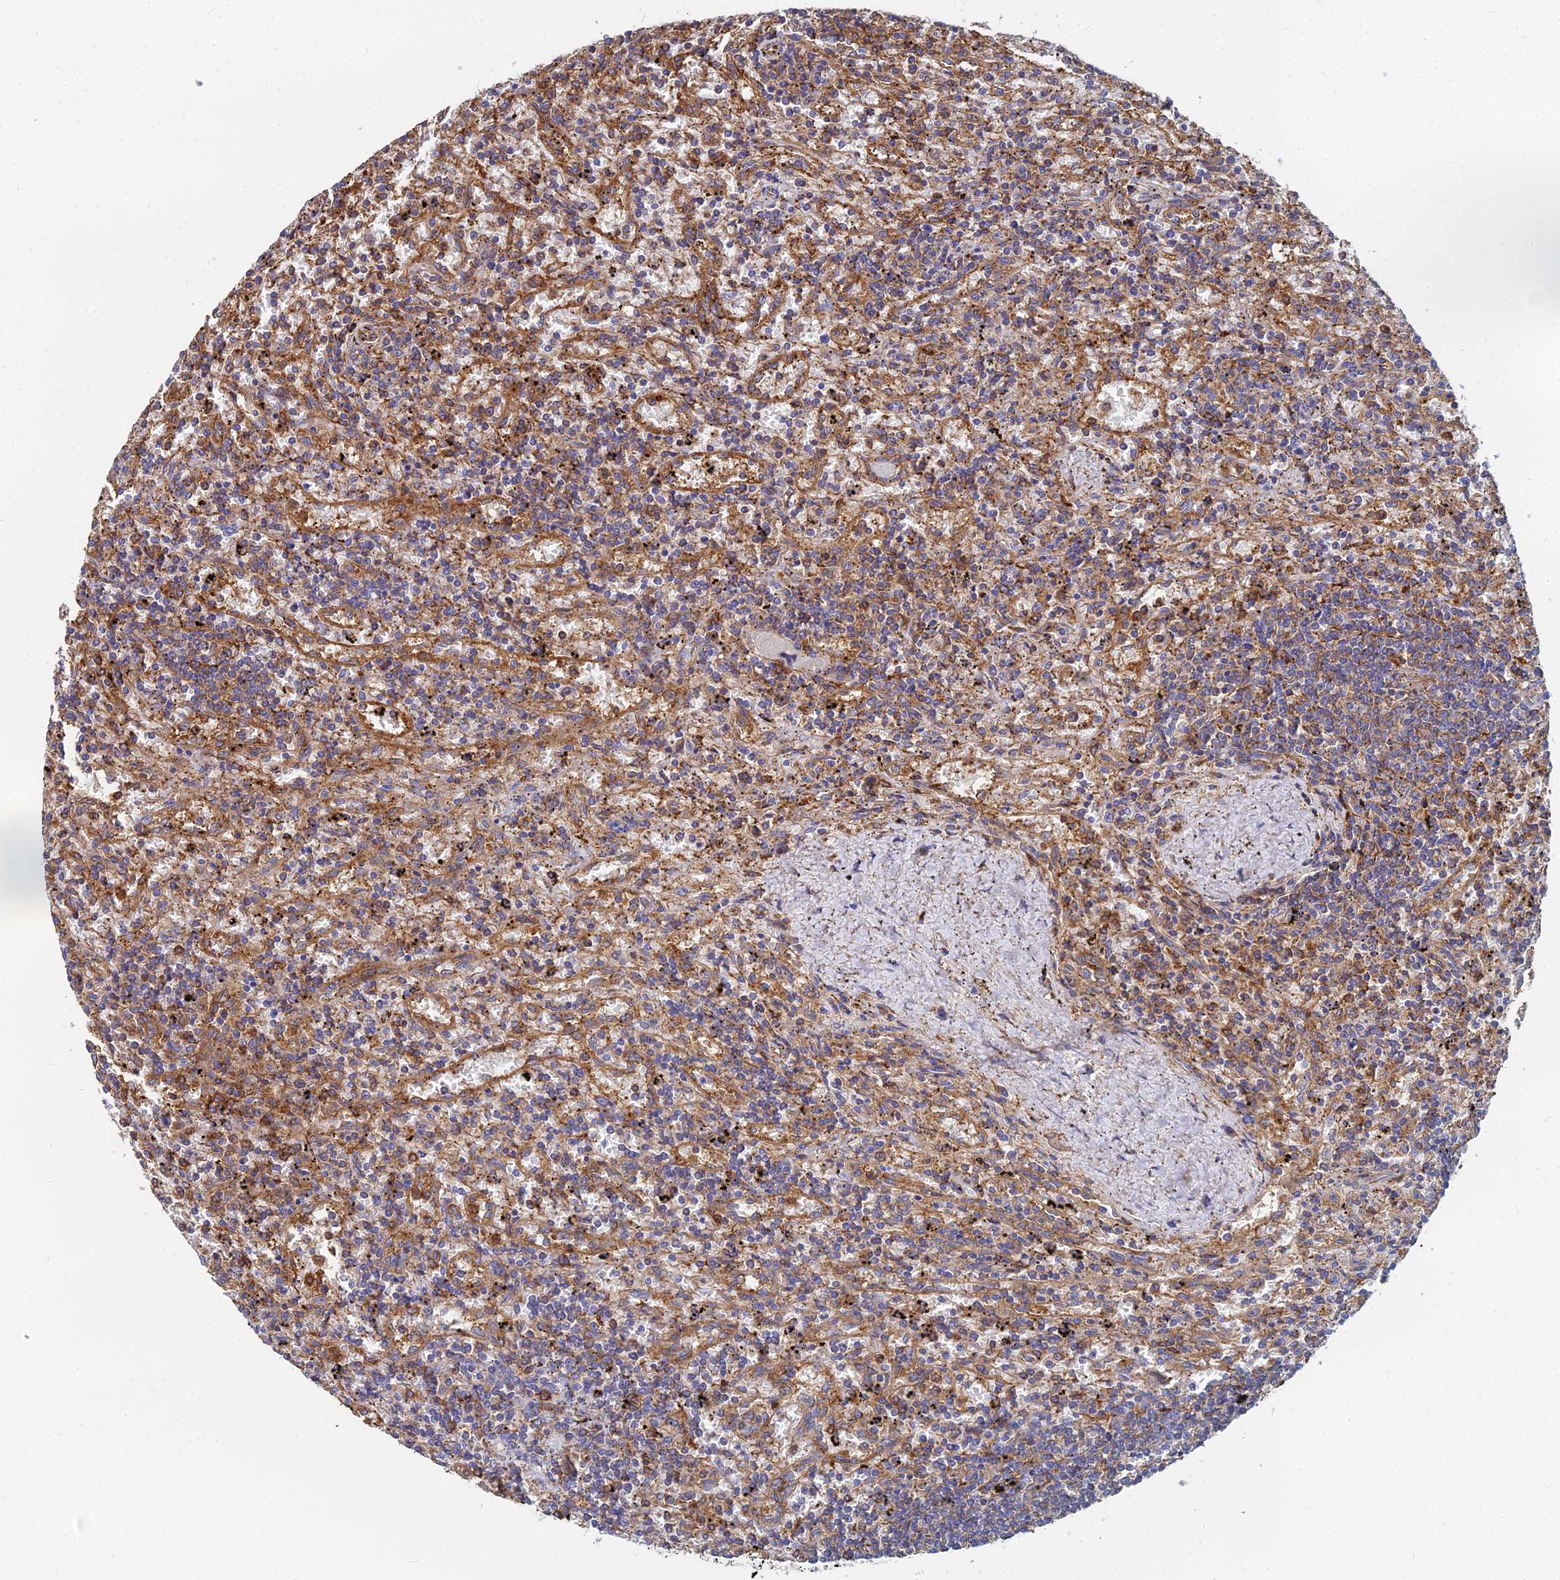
{"staining": {"intensity": "moderate", "quantity": "25%-75%", "location": "cytoplasmic/membranous"}, "tissue": "lymphoma", "cell_type": "Tumor cells", "image_type": "cancer", "snomed": [{"axis": "morphology", "description": "Malignant lymphoma, non-Hodgkin's type, Low grade"}, {"axis": "topography", "description": "Spleen"}], "caption": "Protein analysis of malignant lymphoma, non-Hodgkin's type (low-grade) tissue displays moderate cytoplasmic/membranous staining in about 25%-75% of tumor cells.", "gene": "GPR42", "patient": {"sex": "male", "age": 76}}